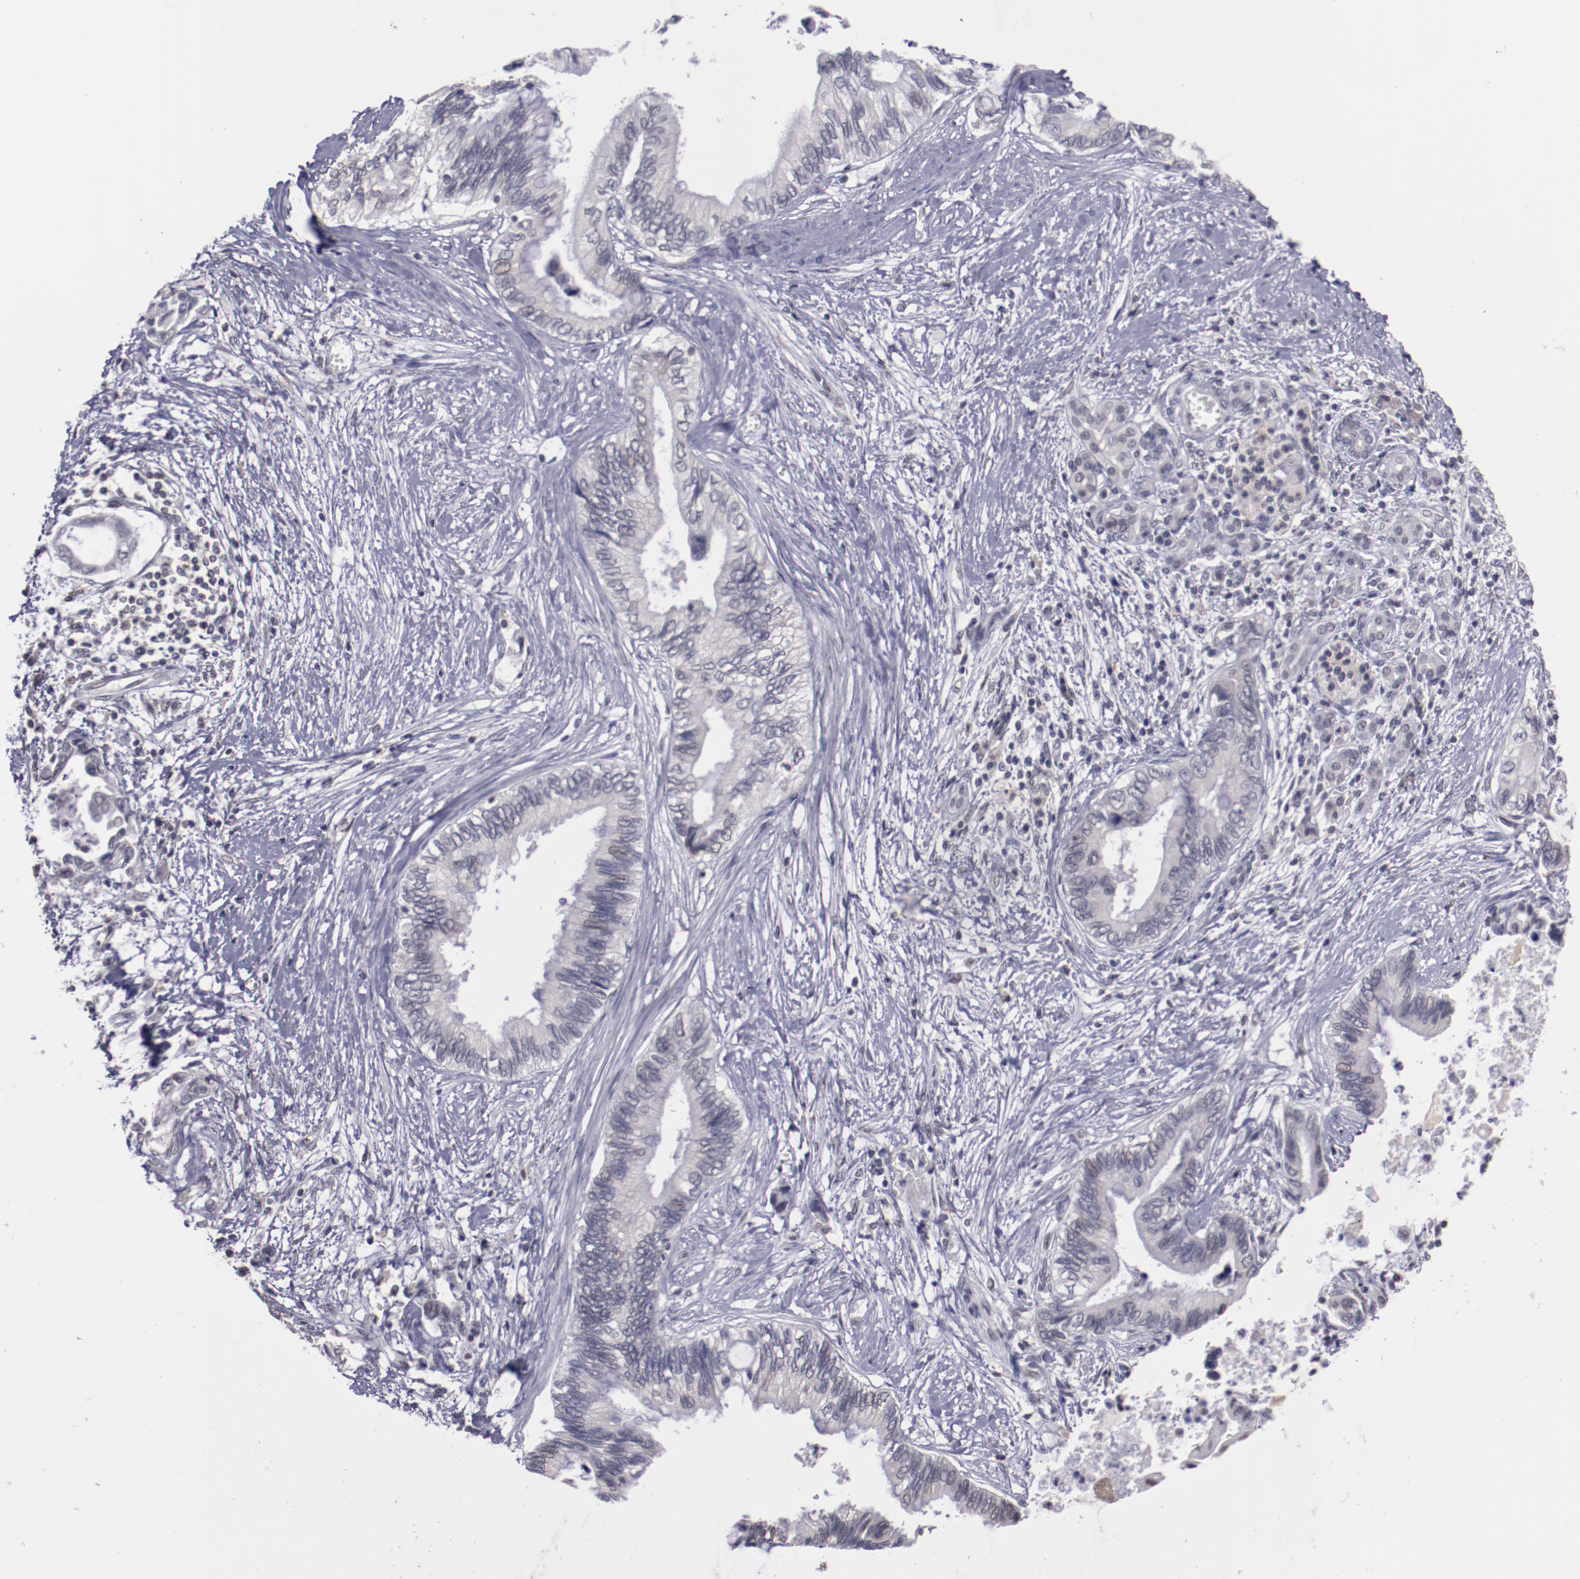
{"staining": {"intensity": "weak", "quantity": "<25%", "location": "nuclear"}, "tissue": "pancreatic cancer", "cell_type": "Tumor cells", "image_type": "cancer", "snomed": [{"axis": "morphology", "description": "Adenocarcinoma, NOS"}, {"axis": "topography", "description": "Pancreas"}], "caption": "Tumor cells are negative for brown protein staining in adenocarcinoma (pancreatic). Brightfield microscopy of IHC stained with DAB (brown) and hematoxylin (blue), captured at high magnification.", "gene": "NRXN3", "patient": {"sex": "female", "age": 66}}